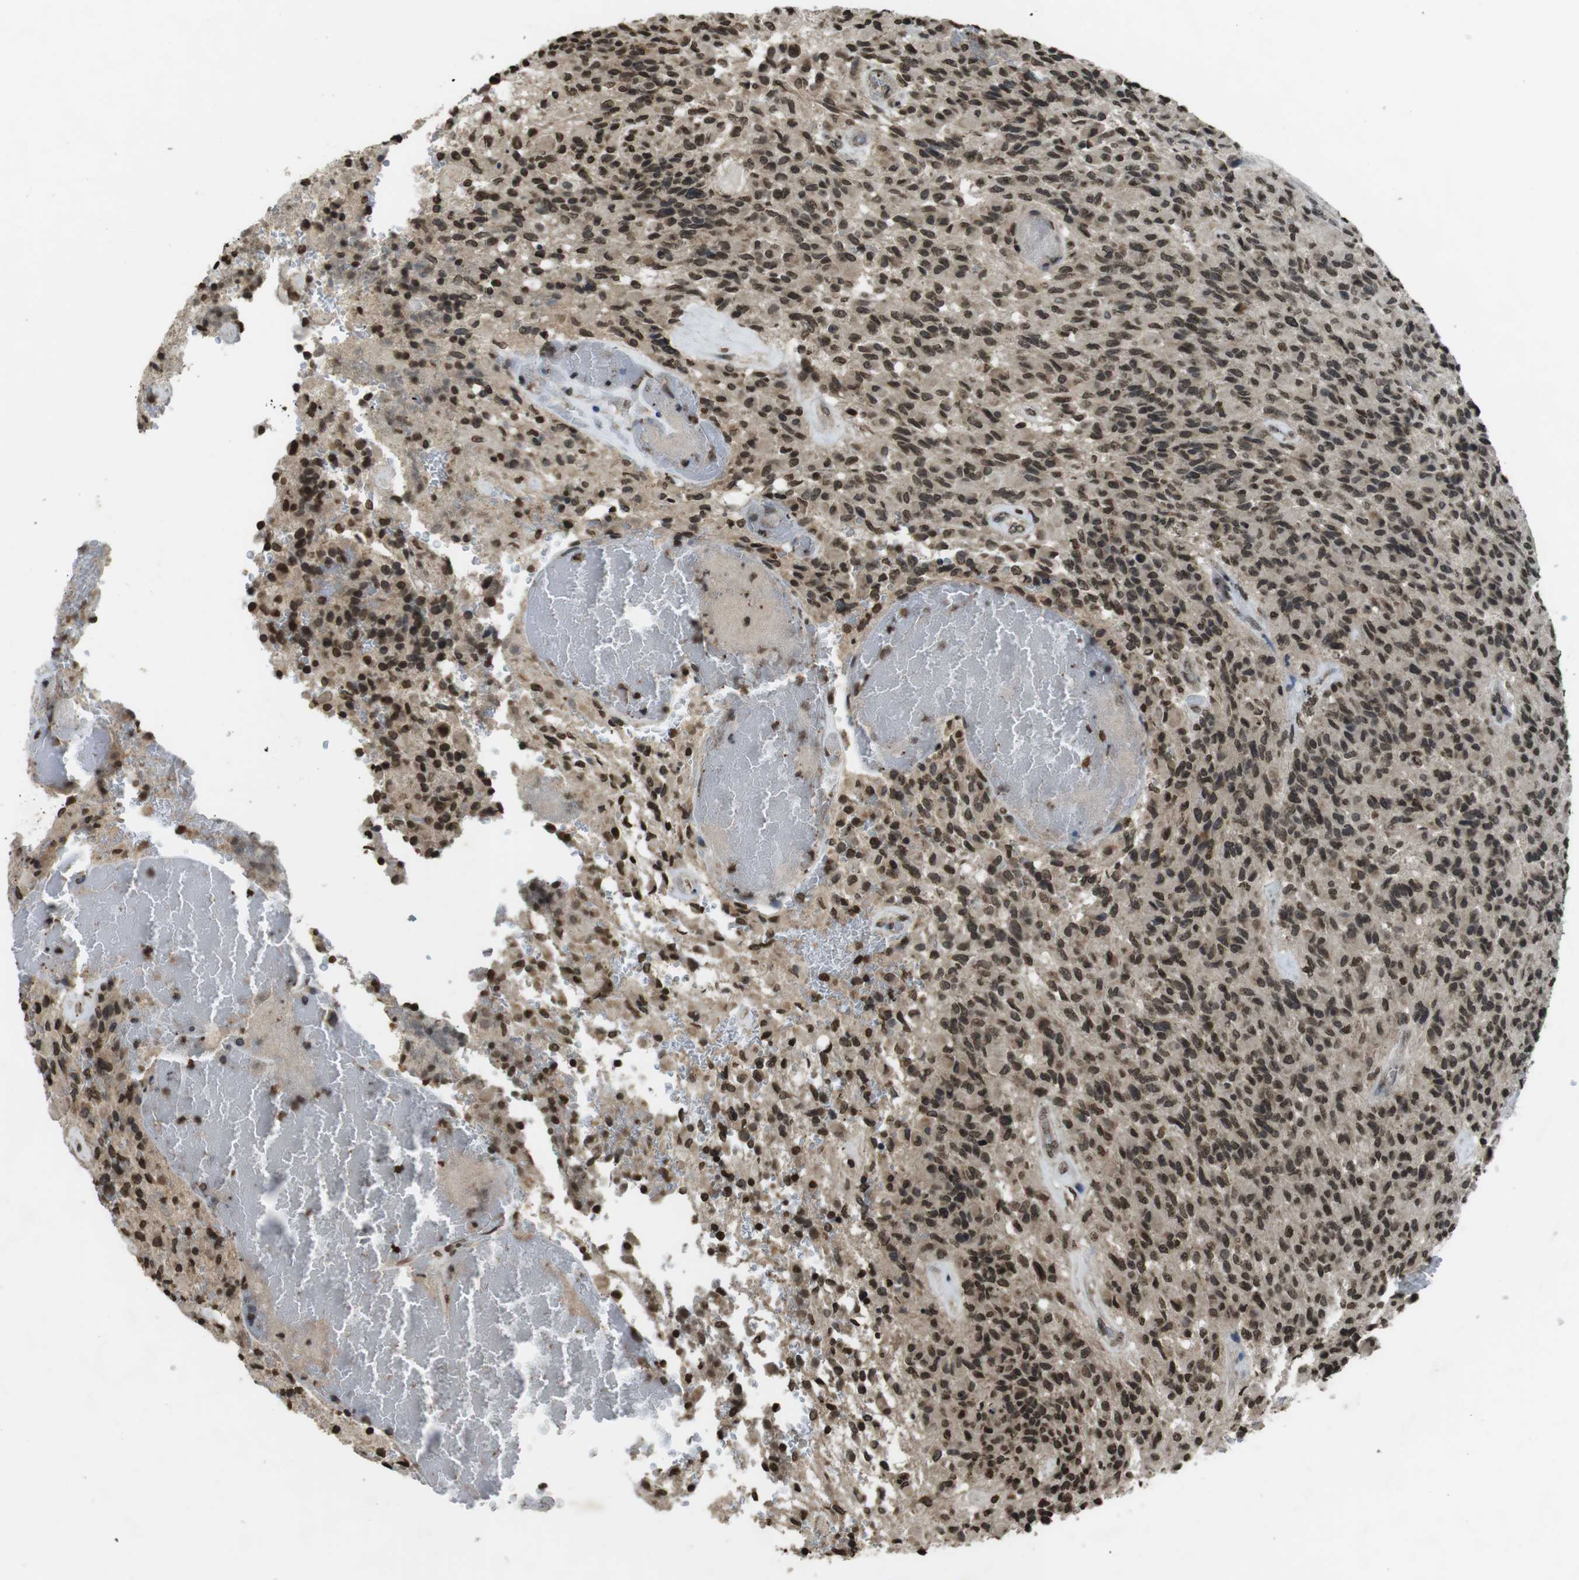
{"staining": {"intensity": "strong", "quantity": ">75%", "location": "nuclear"}, "tissue": "glioma", "cell_type": "Tumor cells", "image_type": "cancer", "snomed": [{"axis": "morphology", "description": "Glioma, malignant, High grade"}, {"axis": "topography", "description": "Brain"}], "caption": "Strong nuclear positivity is identified in about >75% of tumor cells in malignant high-grade glioma. (brown staining indicates protein expression, while blue staining denotes nuclei).", "gene": "MAF", "patient": {"sex": "male", "age": 71}}